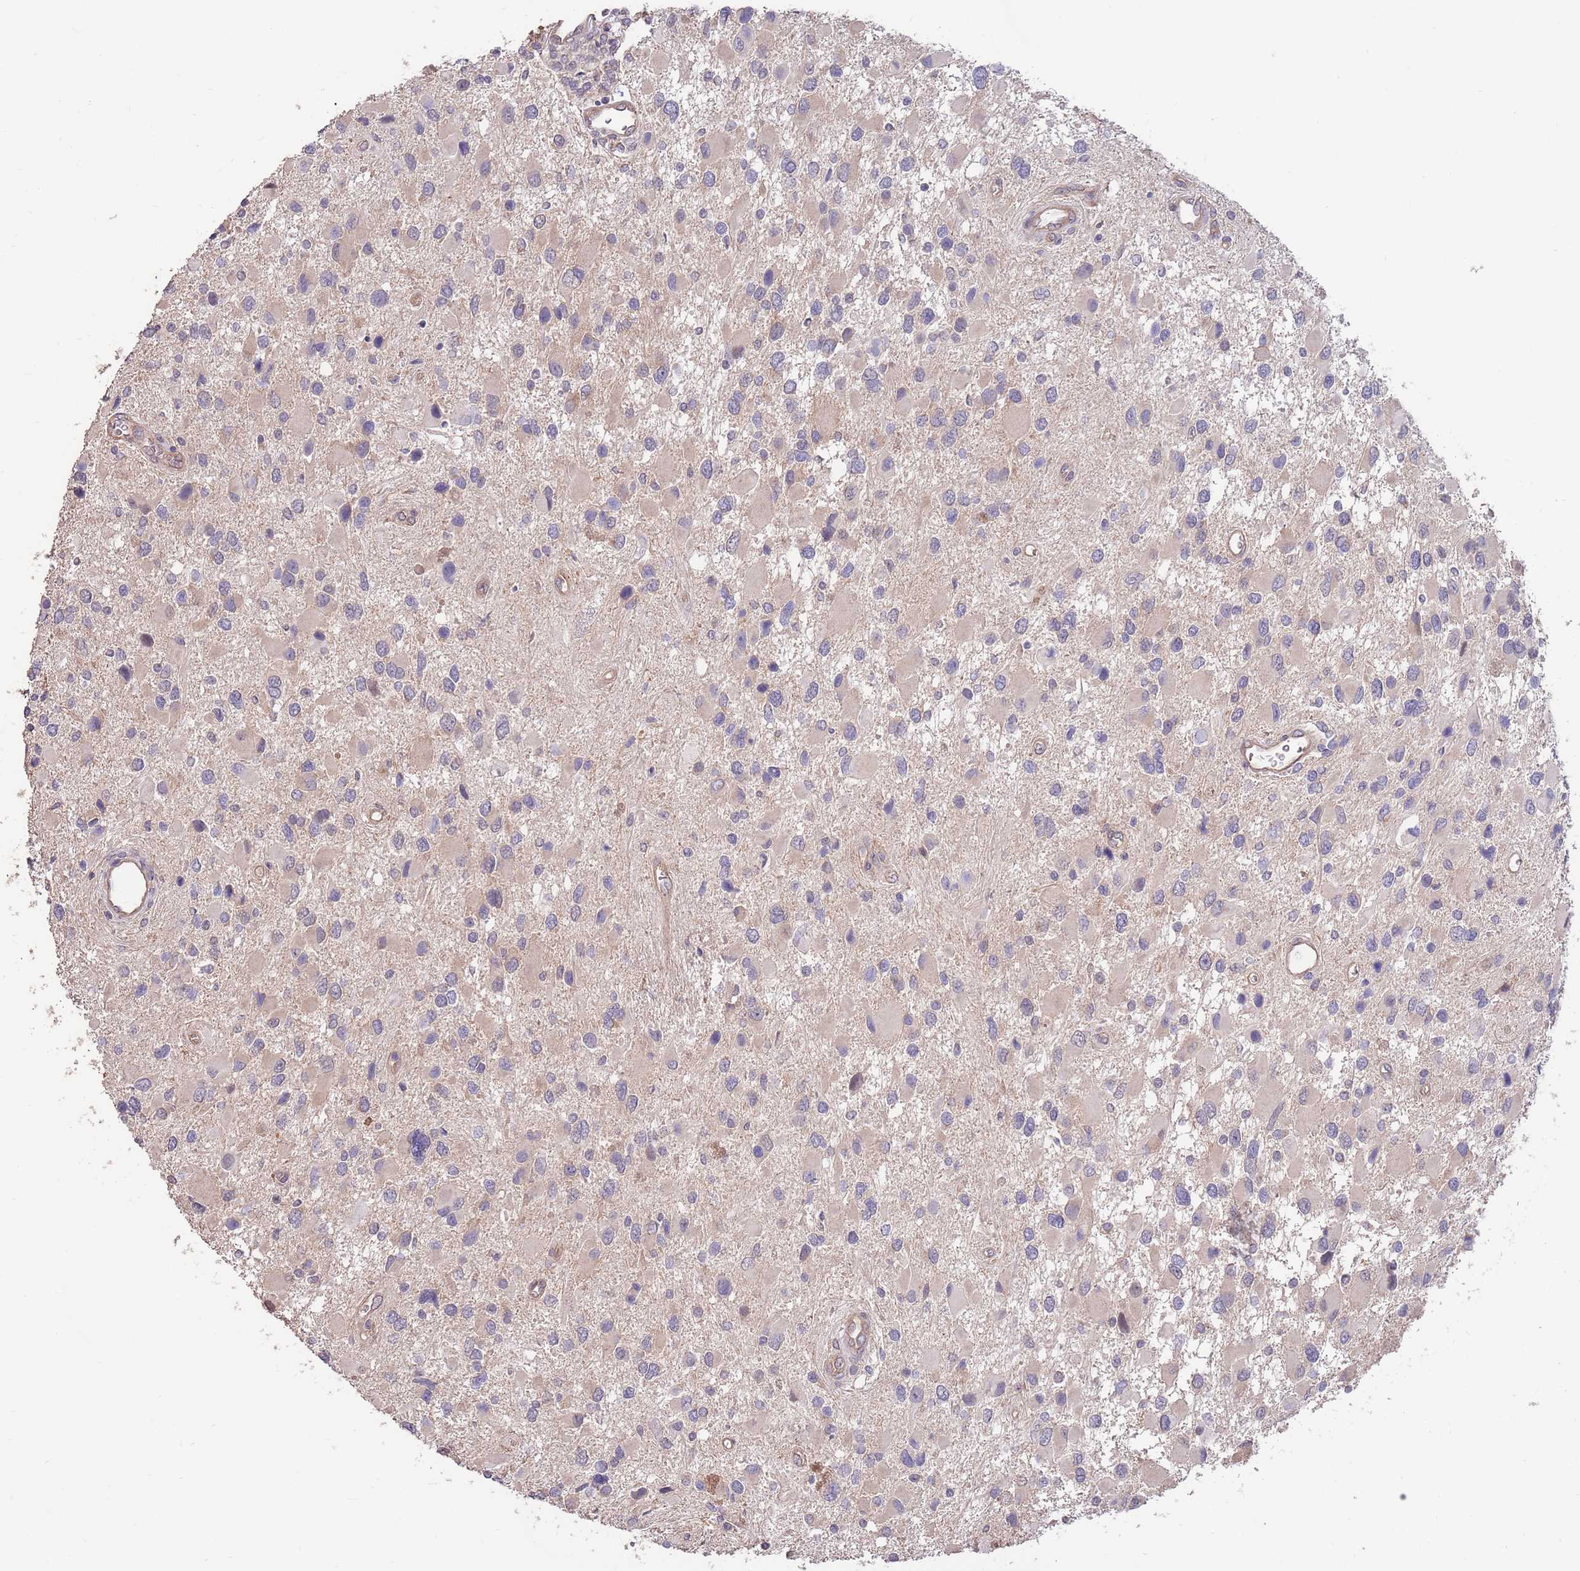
{"staining": {"intensity": "negative", "quantity": "none", "location": "none"}, "tissue": "glioma", "cell_type": "Tumor cells", "image_type": "cancer", "snomed": [{"axis": "morphology", "description": "Glioma, malignant, High grade"}, {"axis": "topography", "description": "Brain"}], "caption": "Glioma stained for a protein using IHC exhibits no positivity tumor cells.", "gene": "MARVELD2", "patient": {"sex": "male", "age": 53}}